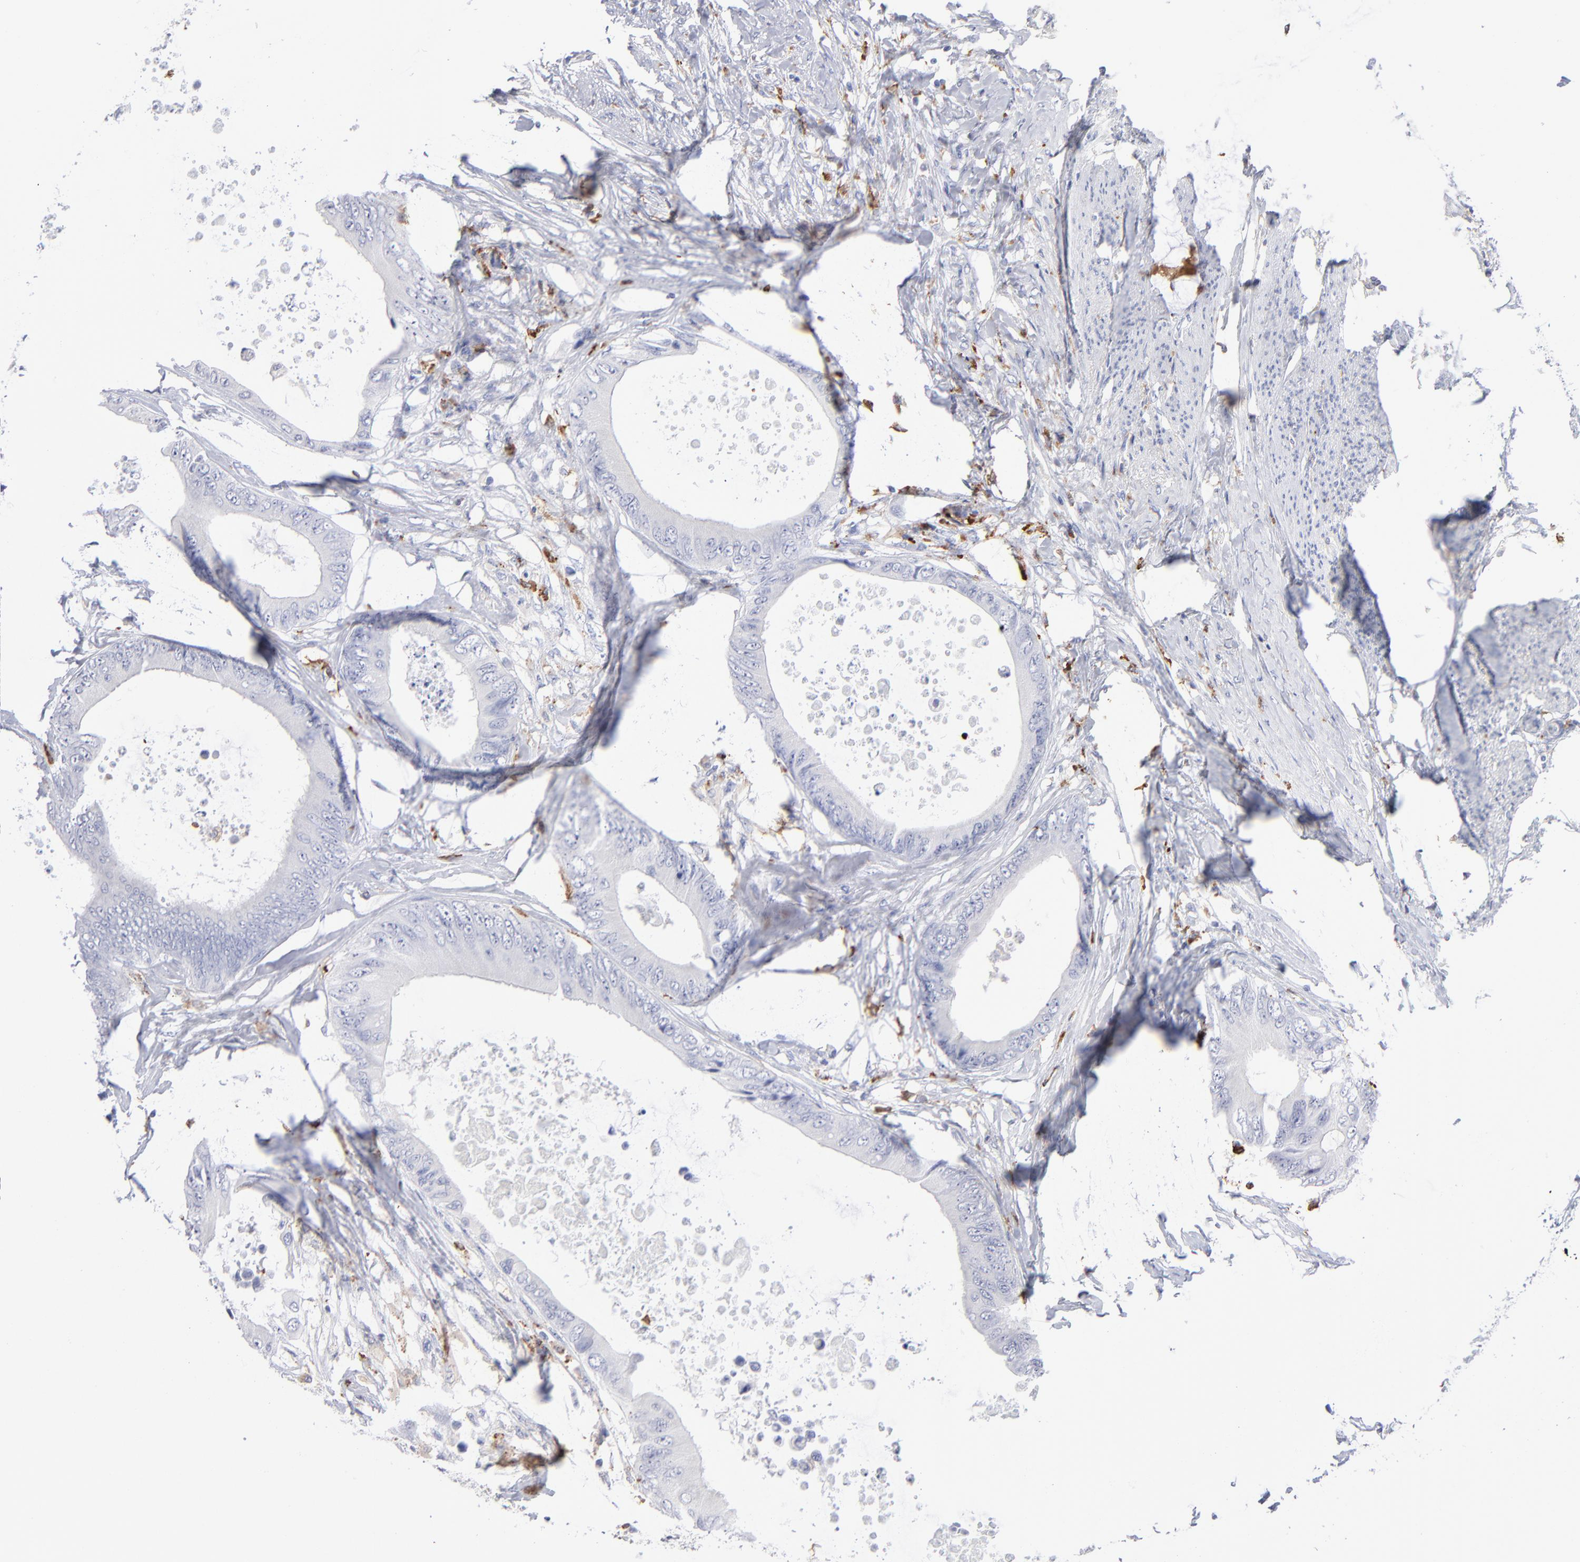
{"staining": {"intensity": "negative", "quantity": "none", "location": "none"}, "tissue": "colorectal cancer", "cell_type": "Tumor cells", "image_type": "cancer", "snomed": [{"axis": "morphology", "description": "Normal tissue, NOS"}, {"axis": "morphology", "description": "Adenocarcinoma, NOS"}, {"axis": "topography", "description": "Rectum"}, {"axis": "topography", "description": "Peripheral nerve tissue"}], "caption": "Tumor cells show no significant protein expression in colorectal cancer.", "gene": "CD180", "patient": {"sex": "female", "age": 77}}